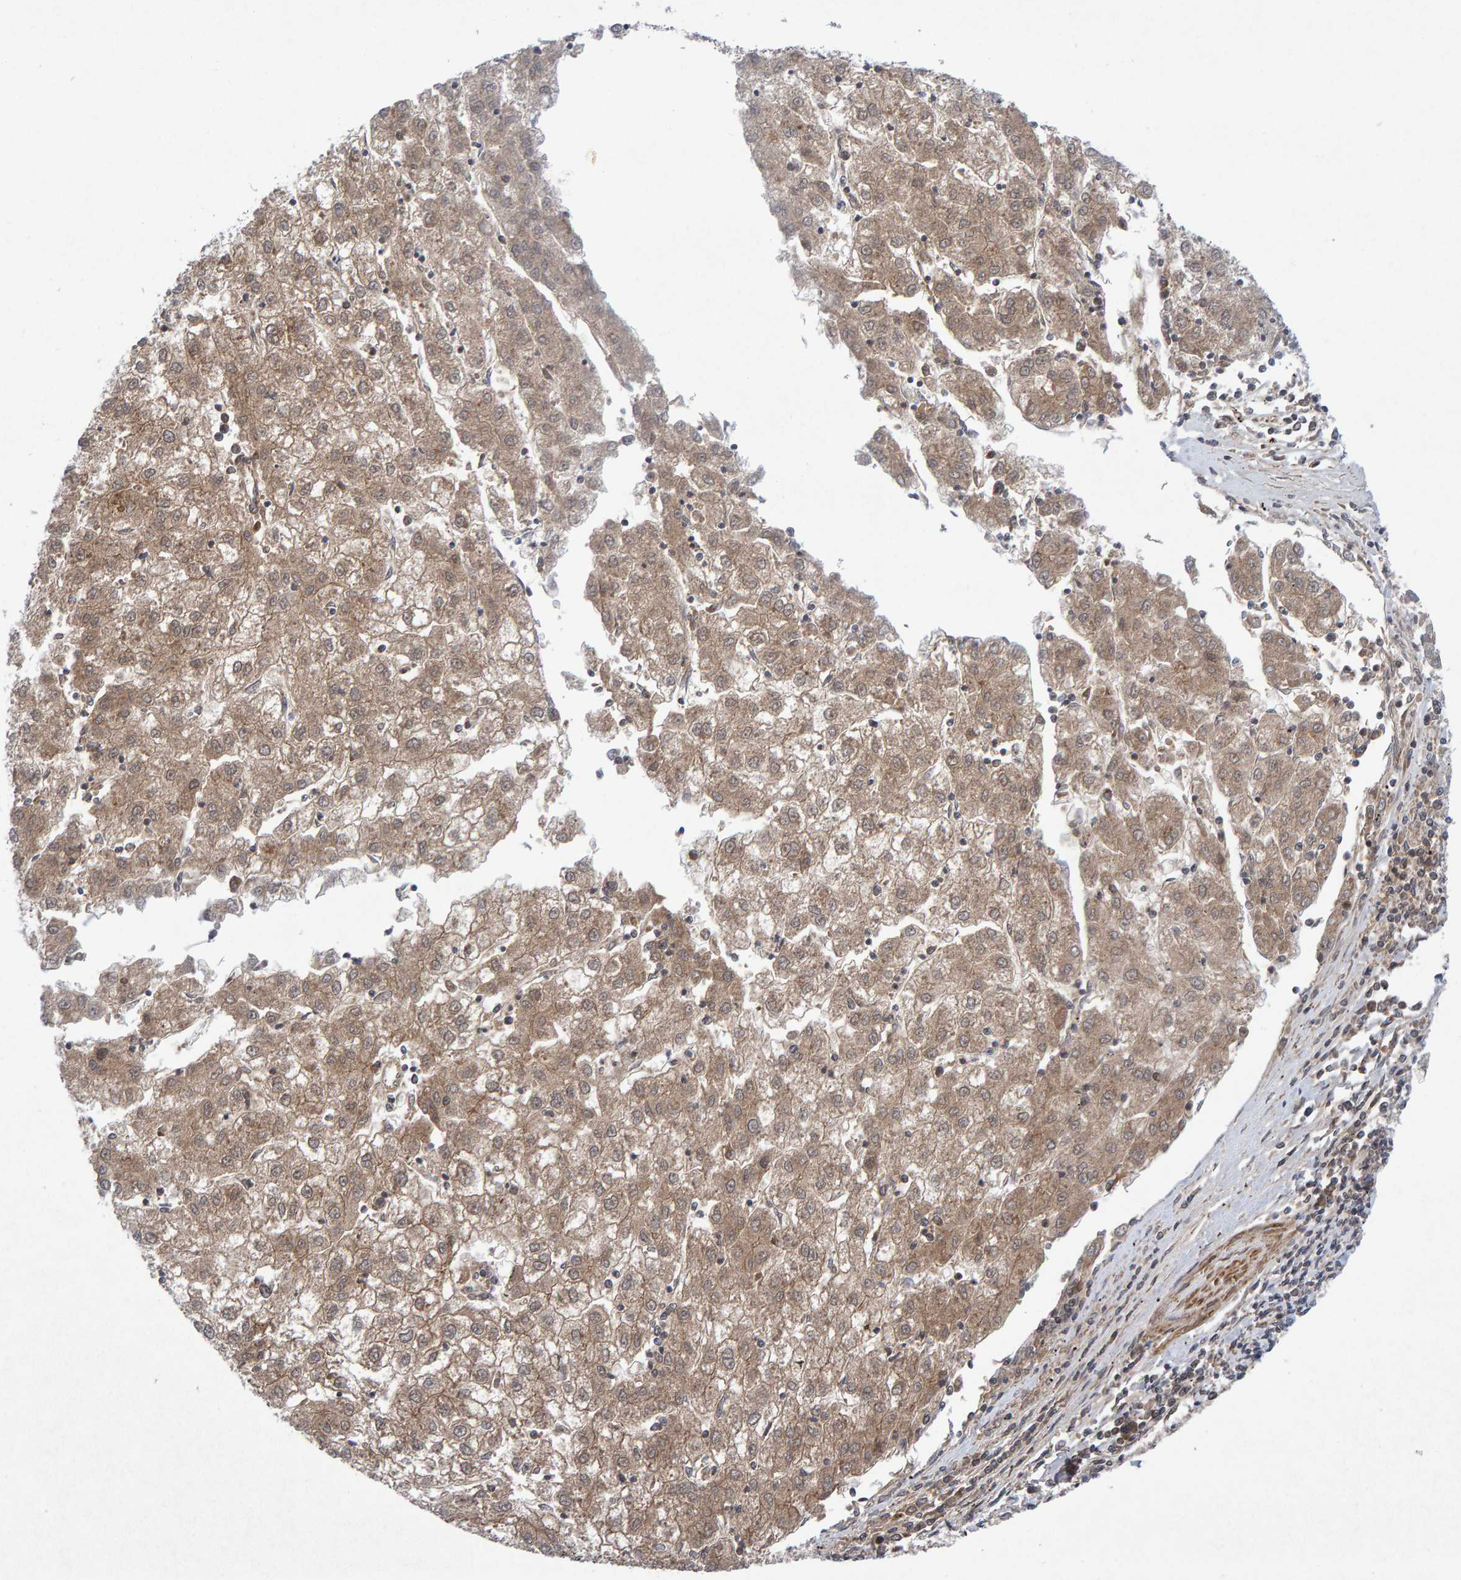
{"staining": {"intensity": "moderate", "quantity": ">75%", "location": "cytoplasmic/membranous"}, "tissue": "liver cancer", "cell_type": "Tumor cells", "image_type": "cancer", "snomed": [{"axis": "morphology", "description": "Carcinoma, Hepatocellular, NOS"}, {"axis": "topography", "description": "Liver"}], "caption": "Hepatocellular carcinoma (liver) stained for a protein (brown) demonstrates moderate cytoplasmic/membranous positive positivity in approximately >75% of tumor cells.", "gene": "CDH2", "patient": {"sex": "male", "age": 72}}